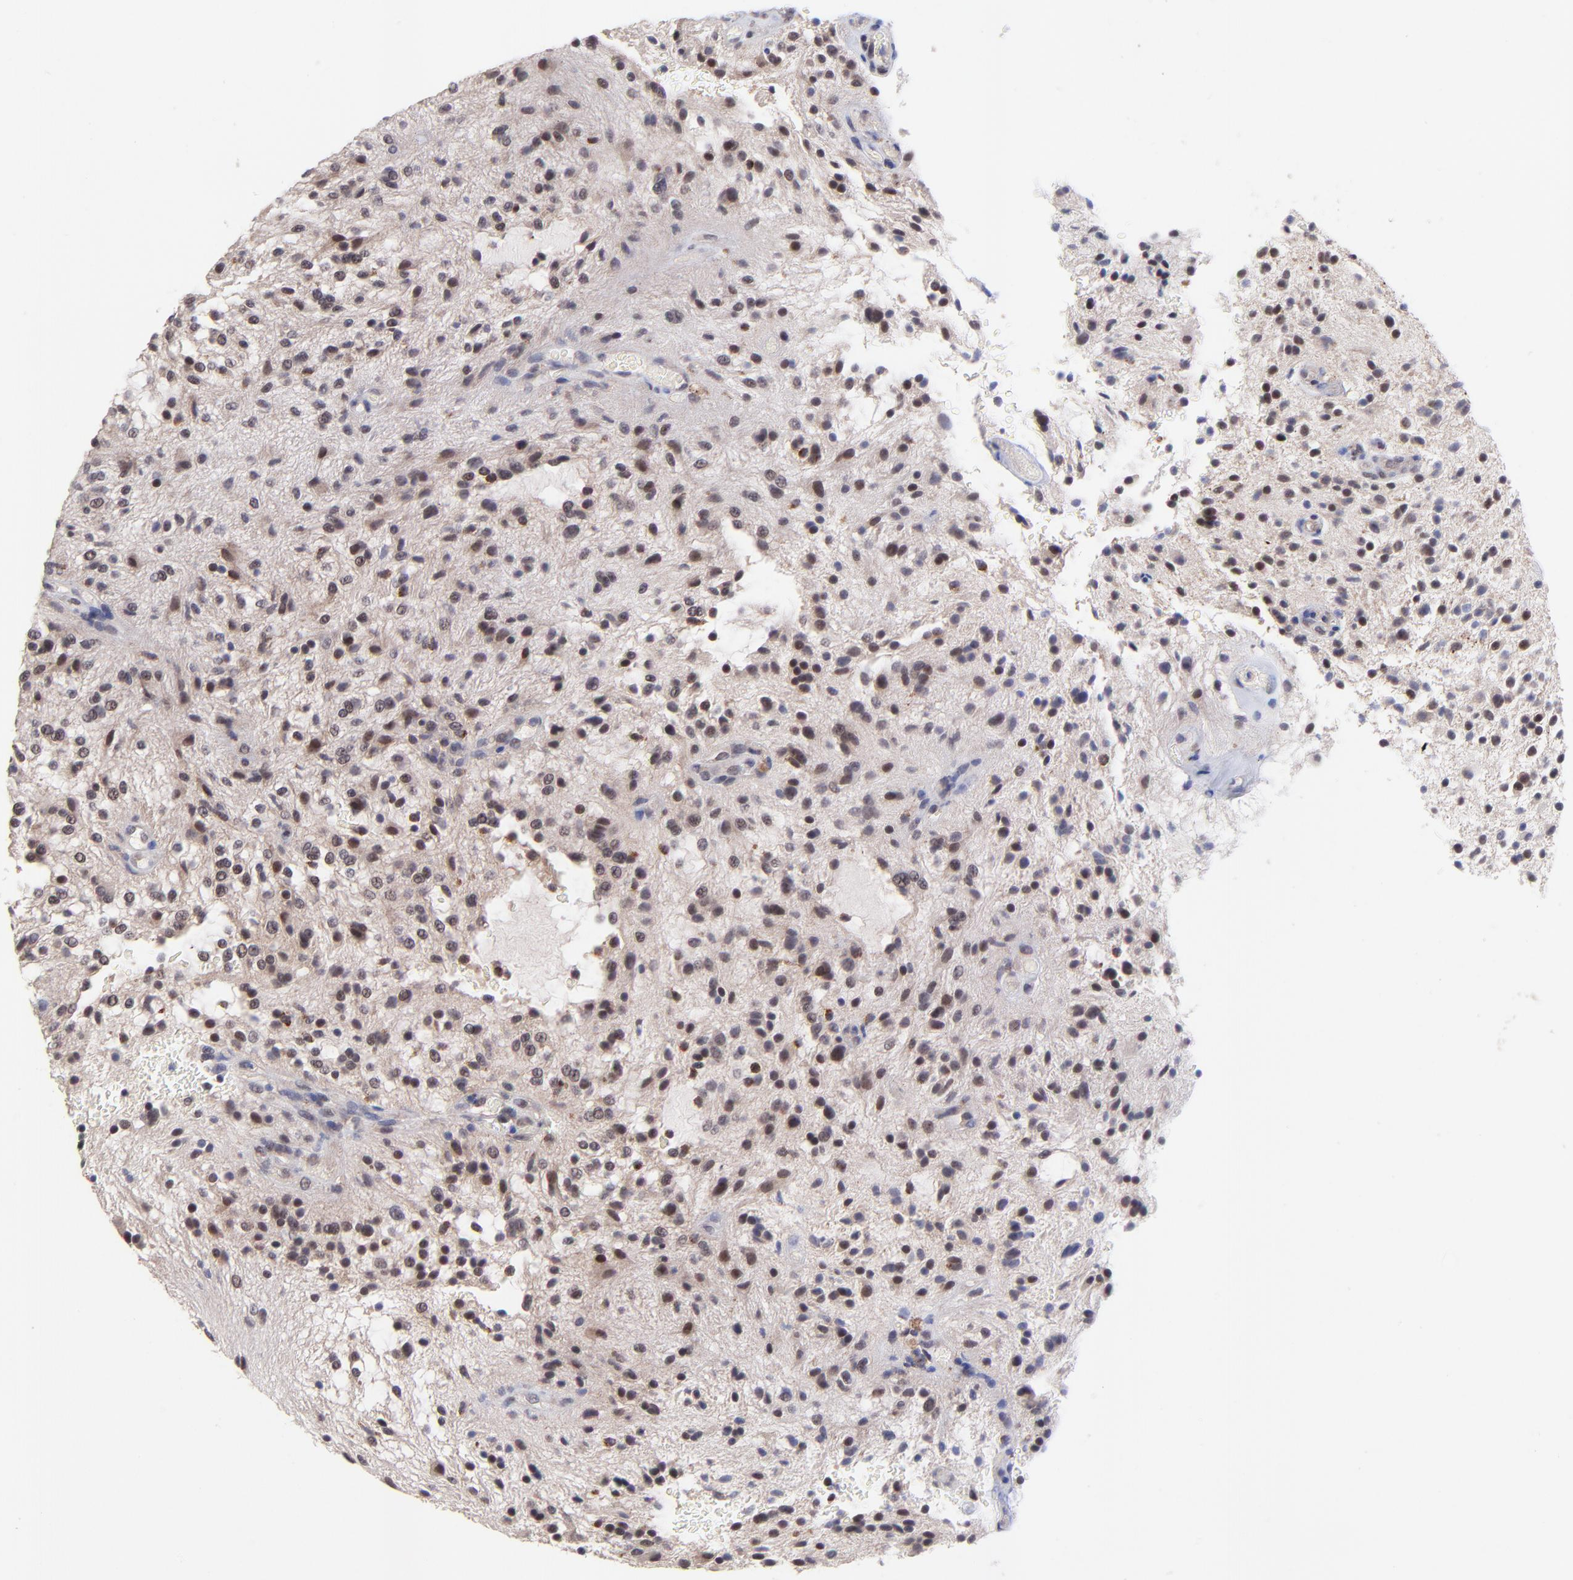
{"staining": {"intensity": "weak", "quantity": "25%-75%", "location": "nuclear"}, "tissue": "glioma", "cell_type": "Tumor cells", "image_type": "cancer", "snomed": [{"axis": "morphology", "description": "Glioma, malignant, NOS"}, {"axis": "topography", "description": "Cerebellum"}], "caption": "IHC micrograph of human glioma (malignant) stained for a protein (brown), which demonstrates low levels of weak nuclear staining in approximately 25%-75% of tumor cells.", "gene": "ZNF747", "patient": {"sex": "female", "age": 10}}